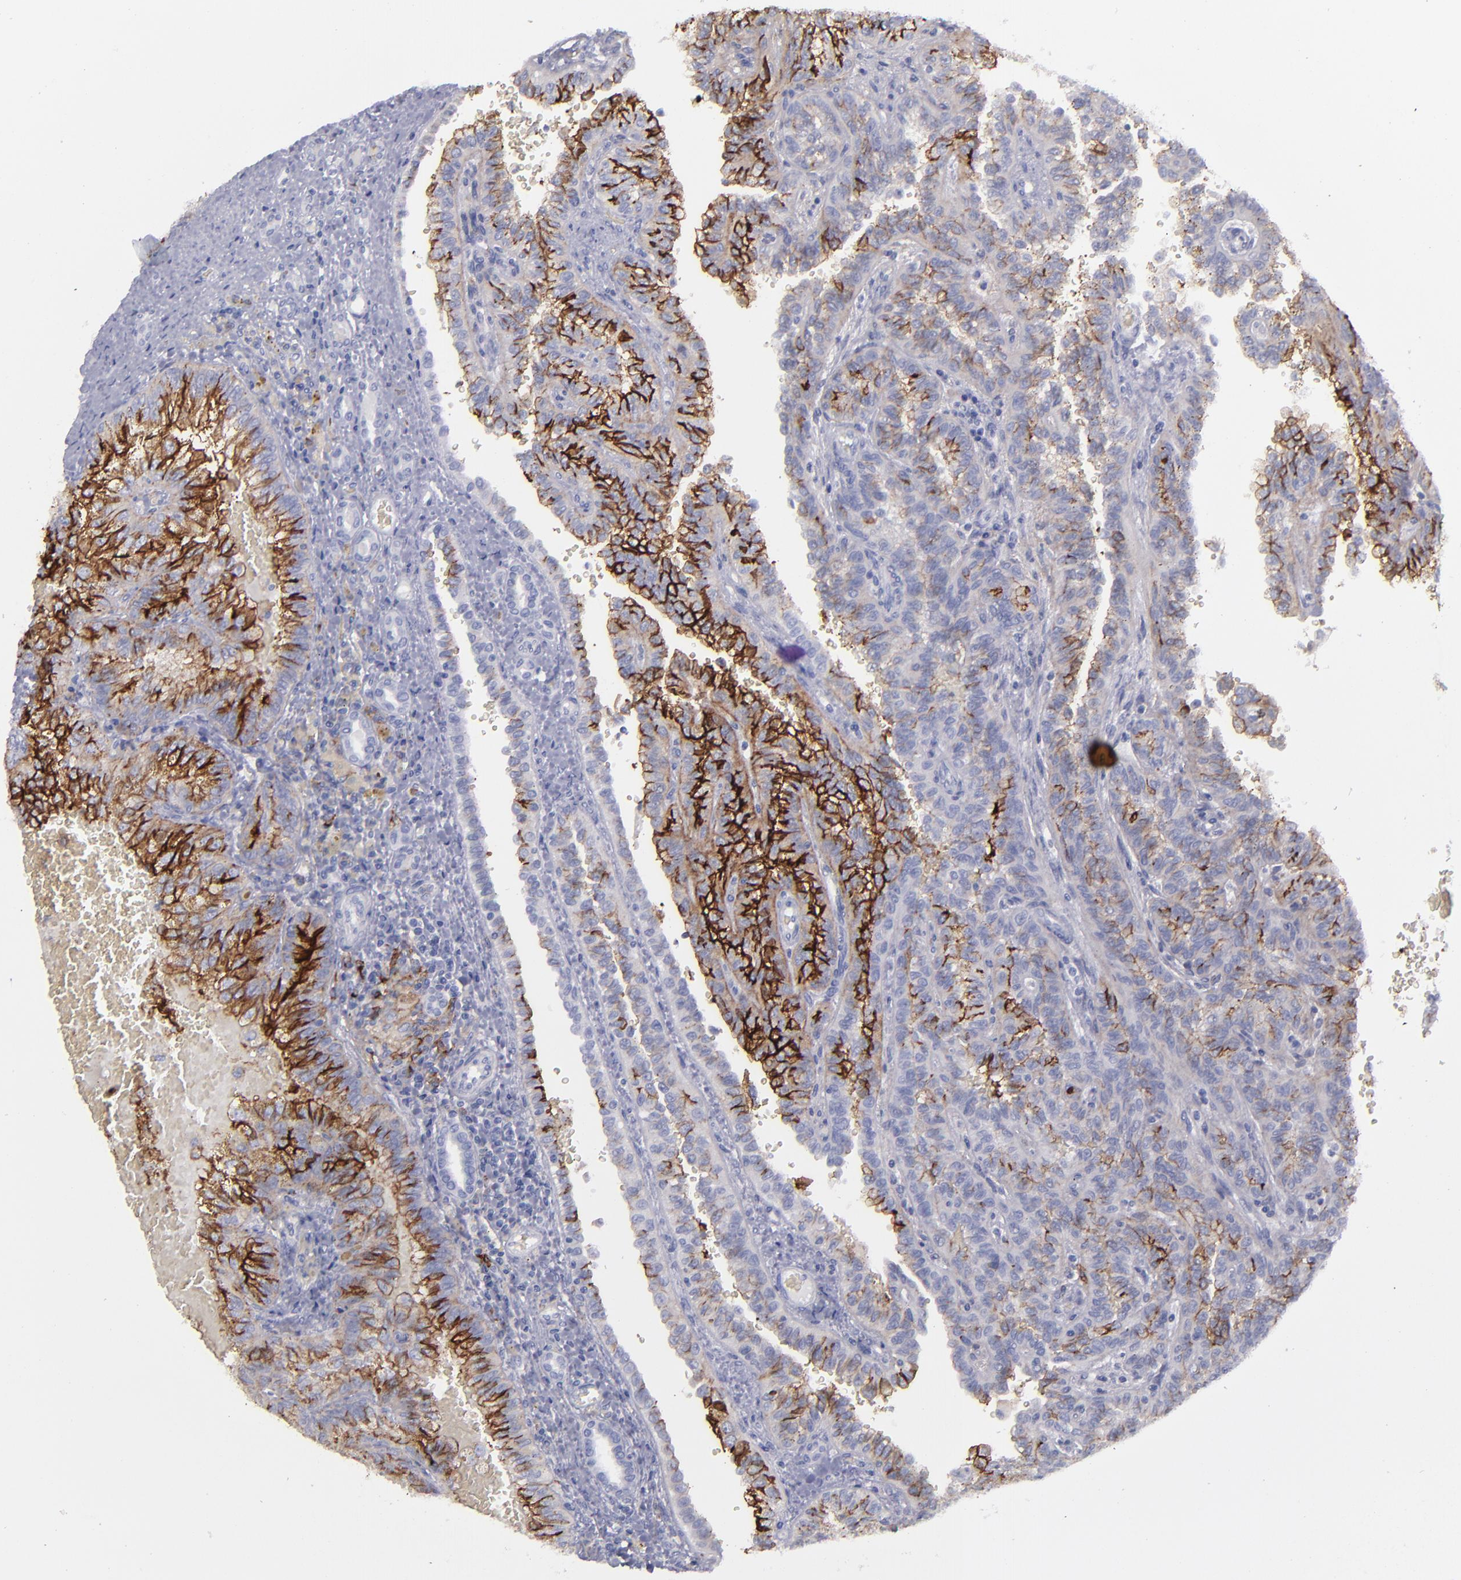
{"staining": {"intensity": "strong", "quantity": "25%-75%", "location": "cytoplasmic/membranous"}, "tissue": "renal cancer", "cell_type": "Tumor cells", "image_type": "cancer", "snomed": [{"axis": "morphology", "description": "Inflammation, NOS"}, {"axis": "morphology", "description": "Adenocarcinoma, NOS"}, {"axis": "topography", "description": "Kidney"}], "caption": "DAB (3,3'-diaminobenzidine) immunohistochemical staining of human renal adenocarcinoma exhibits strong cytoplasmic/membranous protein positivity in about 25%-75% of tumor cells.", "gene": "ANPEP", "patient": {"sex": "male", "age": 68}}